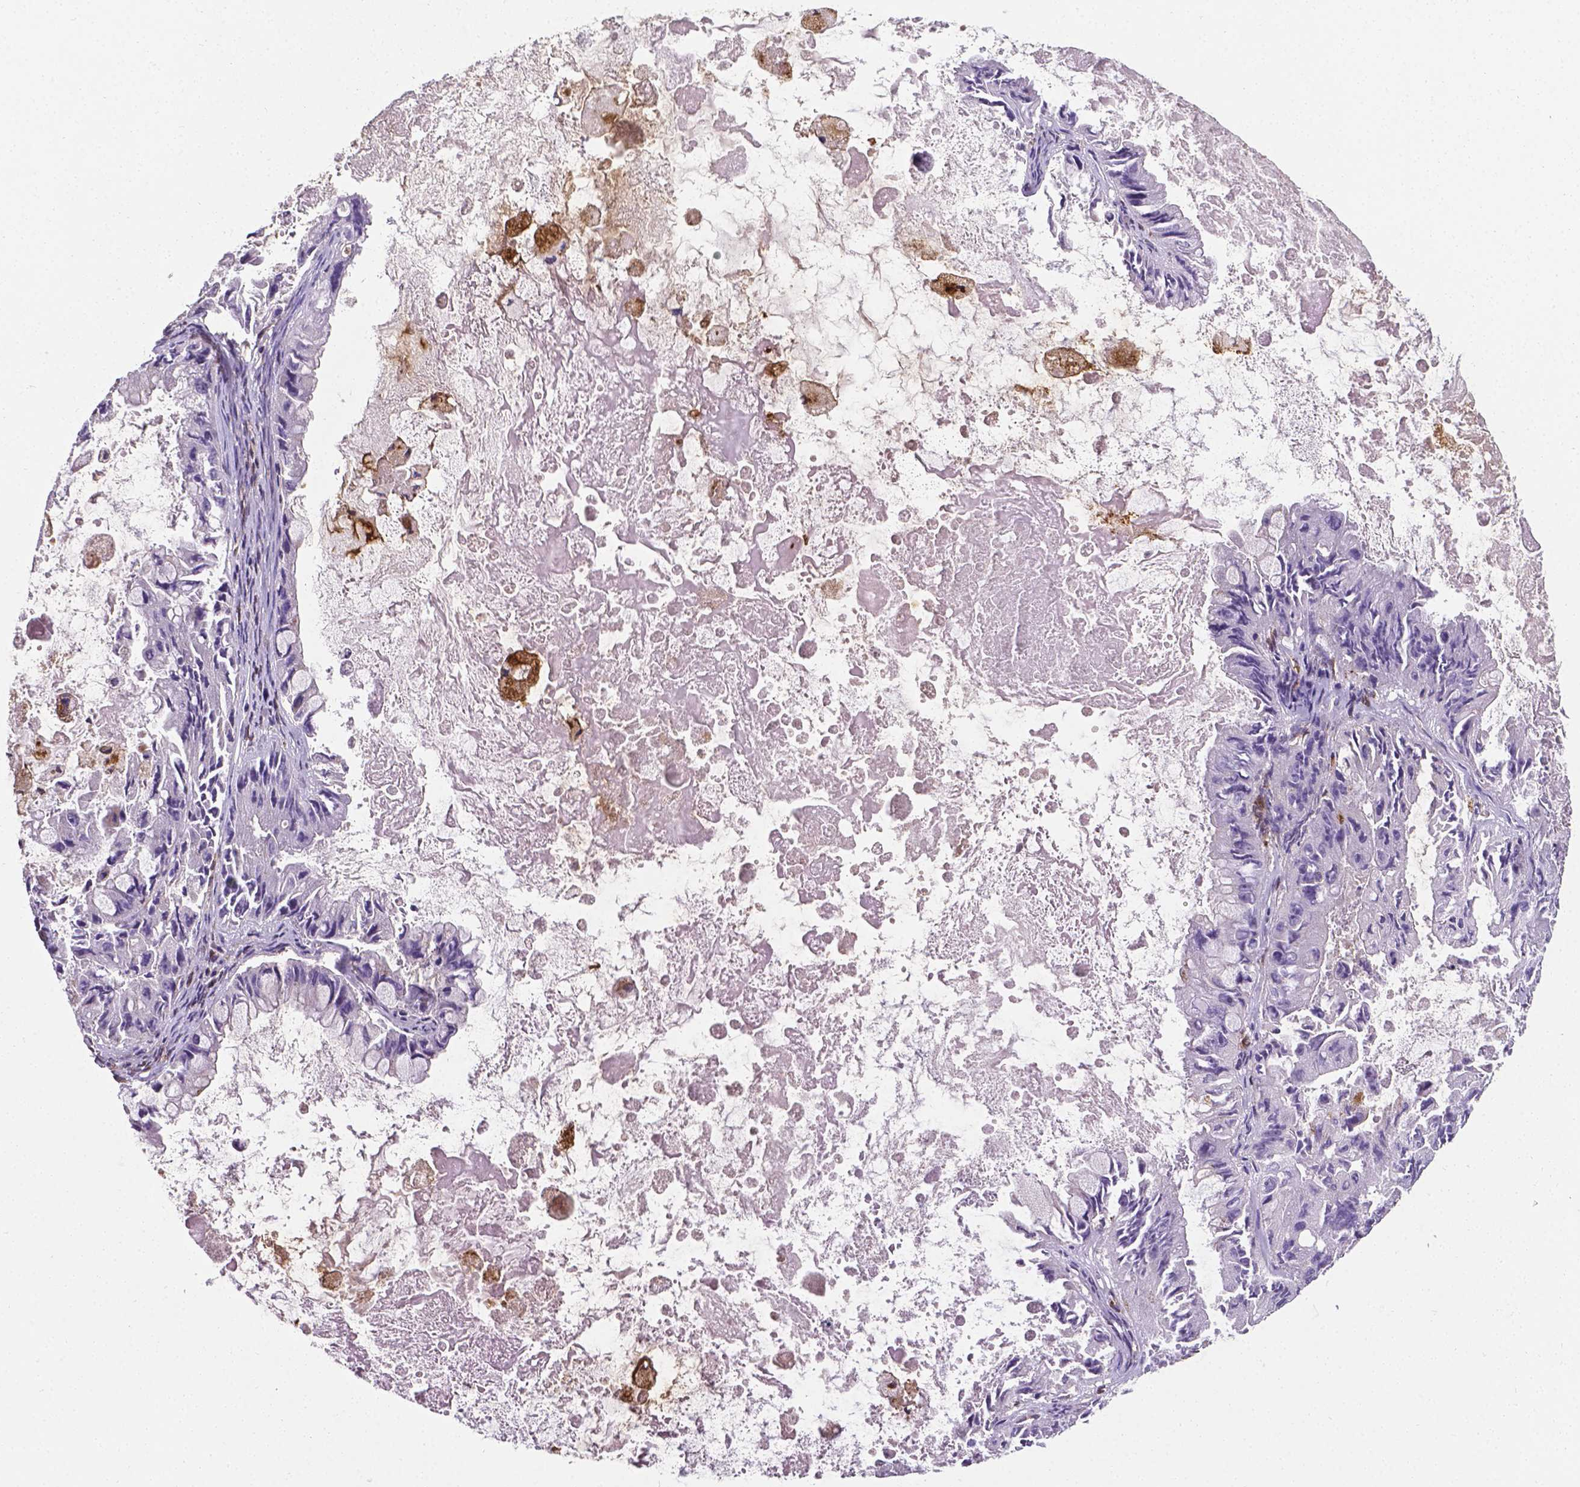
{"staining": {"intensity": "negative", "quantity": "none", "location": "none"}, "tissue": "ovarian cancer", "cell_type": "Tumor cells", "image_type": "cancer", "snomed": [{"axis": "morphology", "description": "Cystadenocarcinoma, mucinous, NOS"}, {"axis": "topography", "description": "Ovary"}], "caption": "Human ovarian cancer stained for a protein using IHC exhibits no positivity in tumor cells.", "gene": "APOE", "patient": {"sex": "female", "age": 61}}